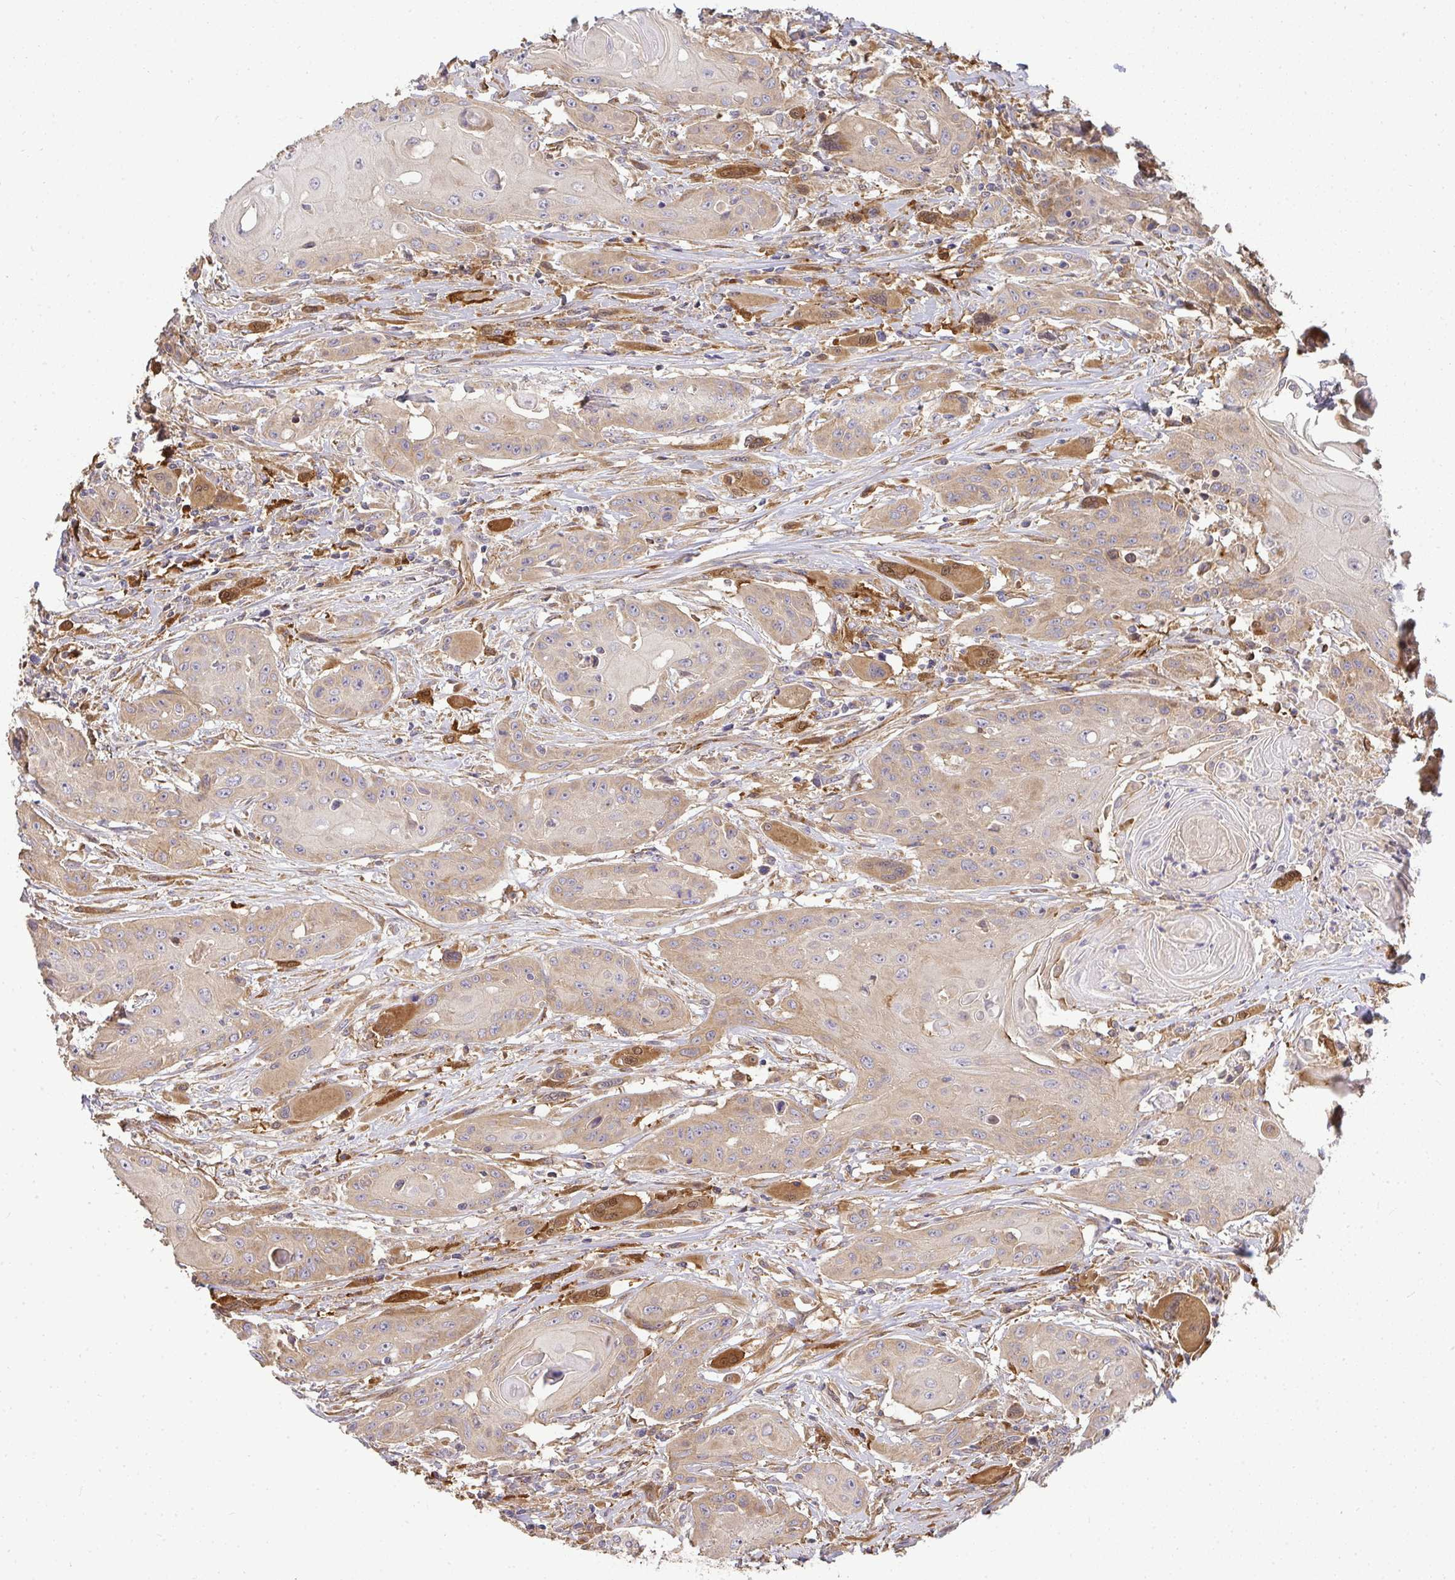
{"staining": {"intensity": "weak", "quantity": ">75%", "location": "cytoplasmic/membranous"}, "tissue": "head and neck cancer", "cell_type": "Tumor cells", "image_type": "cancer", "snomed": [{"axis": "morphology", "description": "Squamous cell carcinoma, NOS"}, {"axis": "topography", "description": "Oral tissue"}, {"axis": "topography", "description": "Head-Neck"}, {"axis": "topography", "description": "Neck, NOS"}], "caption": "The immunohistochemical stain labels weak cytoplasmic/membranous positivity in tumor cells of head and neck cancer tissue.", "gene": "B4GALT6", "patient": {"sex": "female", "age": 55}}